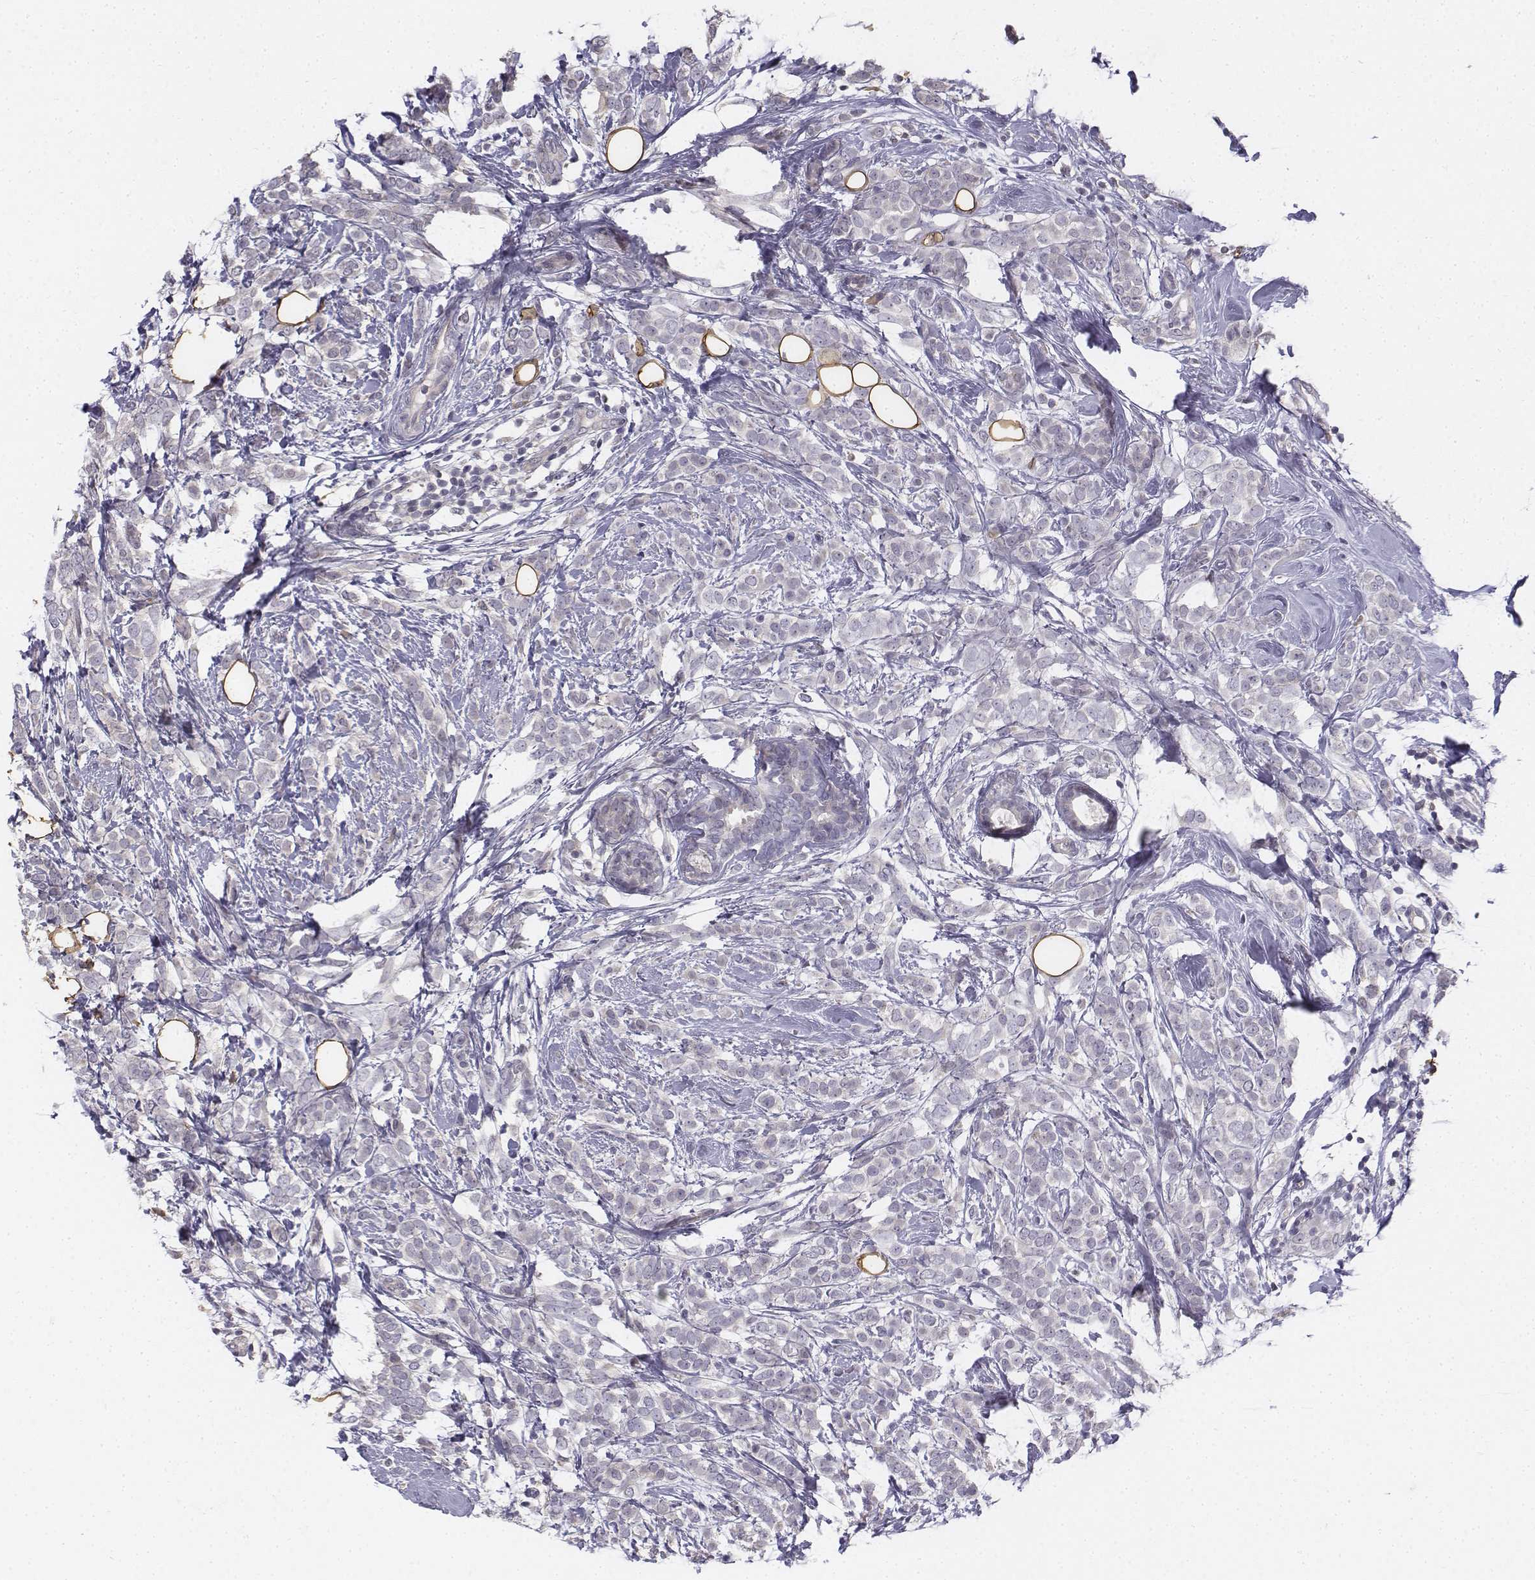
{"staining": {"intensity": "negative", "quantity": "none", "location": "none"}, "tissue": "breast cancer", "cell_type": "Tumor cells", "image_type": "cancer", "snomed": [{"axis": "morphology", "description": "Lobular carcinoma"}, {"axis": "topography", "description": "Breast"}], "caption": "Breast cancer (lobular carcinoma) stained for a protein using immunohistochemistry reveals no staining tumor cells.", "gene": "PENK", "patient": {"sex": "female", "age": 49}}